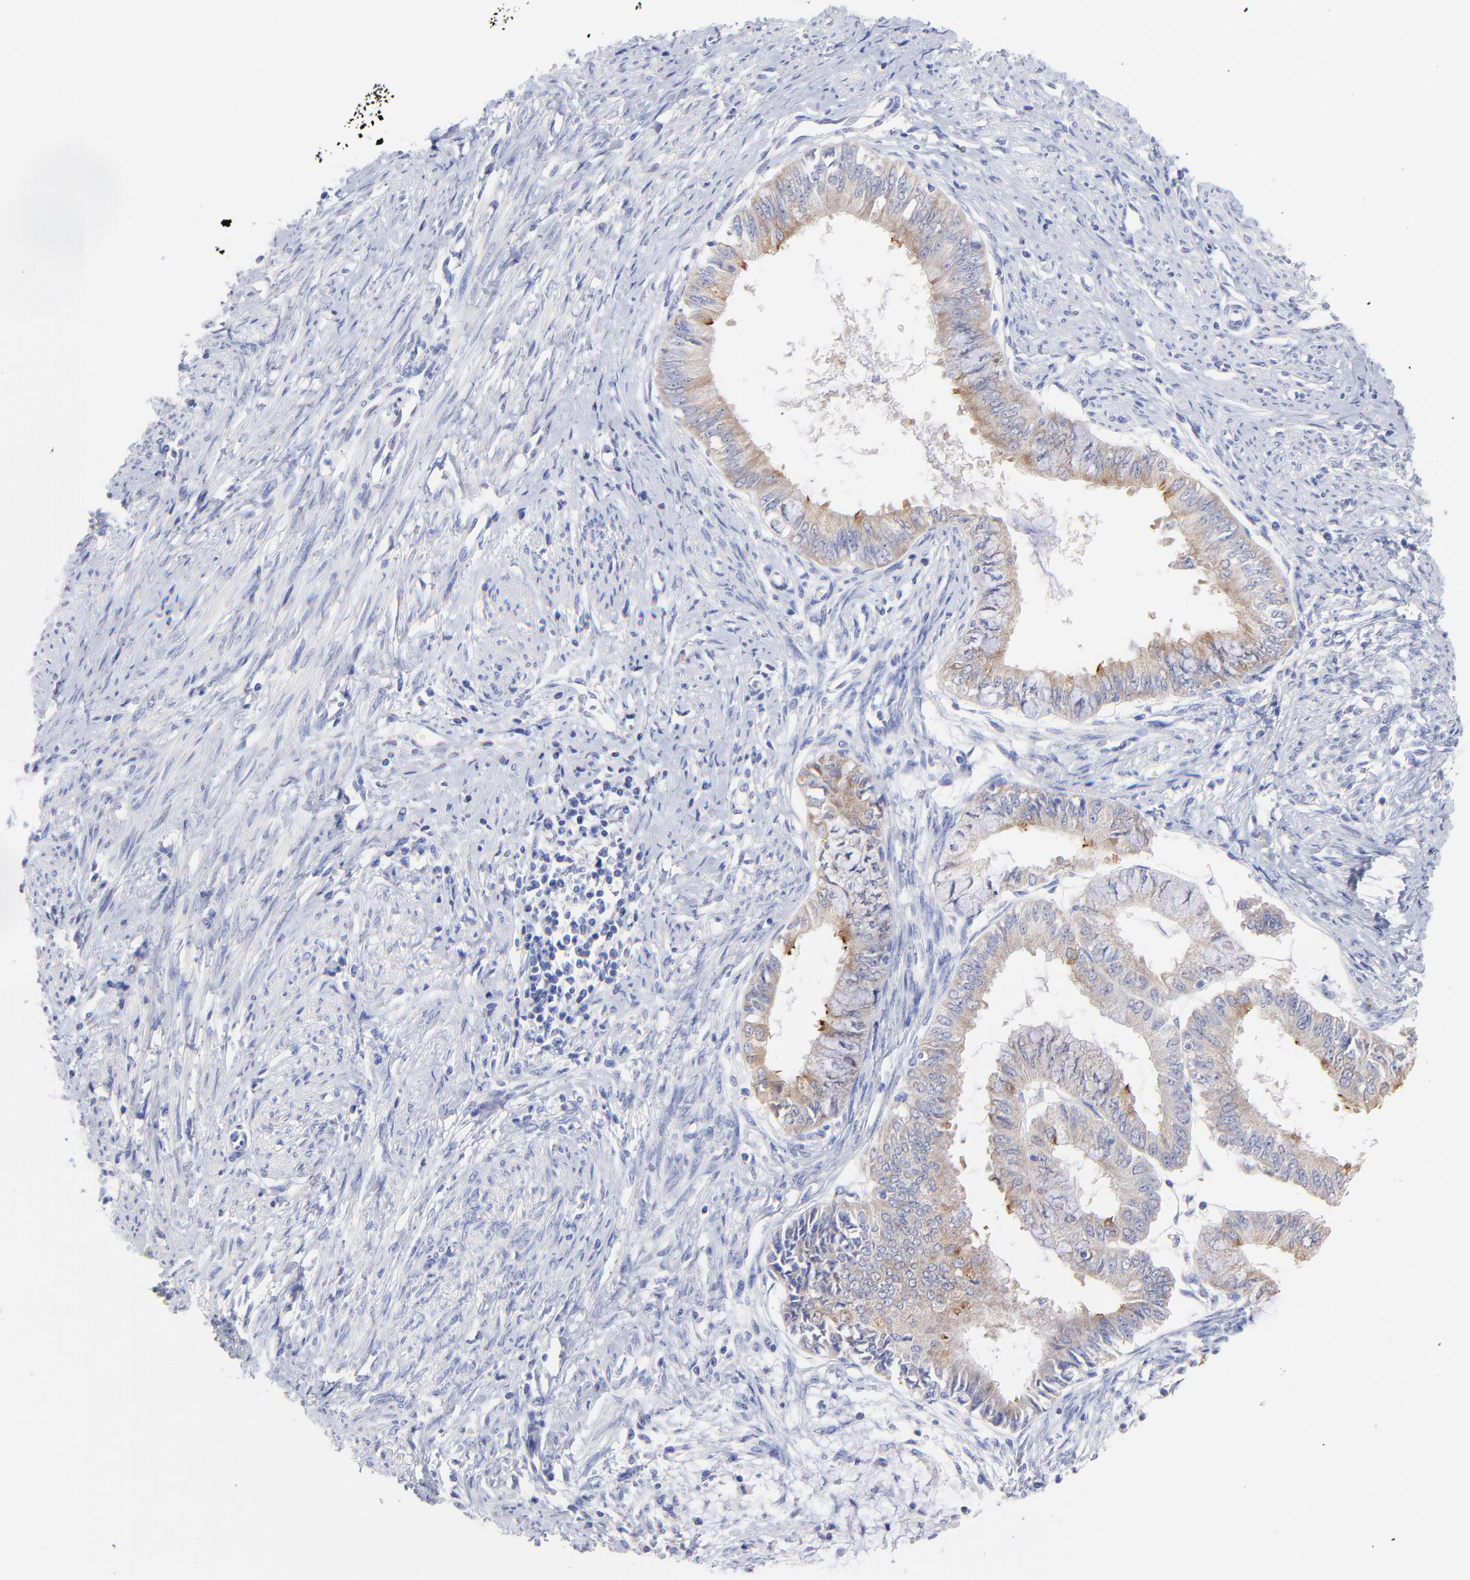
{"staining": {"intensity": "moderate", "quantity": "25%-75%", "location": "cytoplasmic/membranous"}, "tissue": "endometrial cancer", "cell_type": "Tumor cells", "image_type": "cancer", "snomed": [{"axis": "morphology", "description": "Adenocarcinoma, NOS"}, {"axis": "topography", "description": "Endometrium"}], "caption": "Immunohistochemical staining of human endometrial cancer shows moderate cytoplasmic/membranous protein expression in about 25%-75% of tumor cells.", "gene": "CFAP57", "patient": {"sex": "female", "age": 76}}